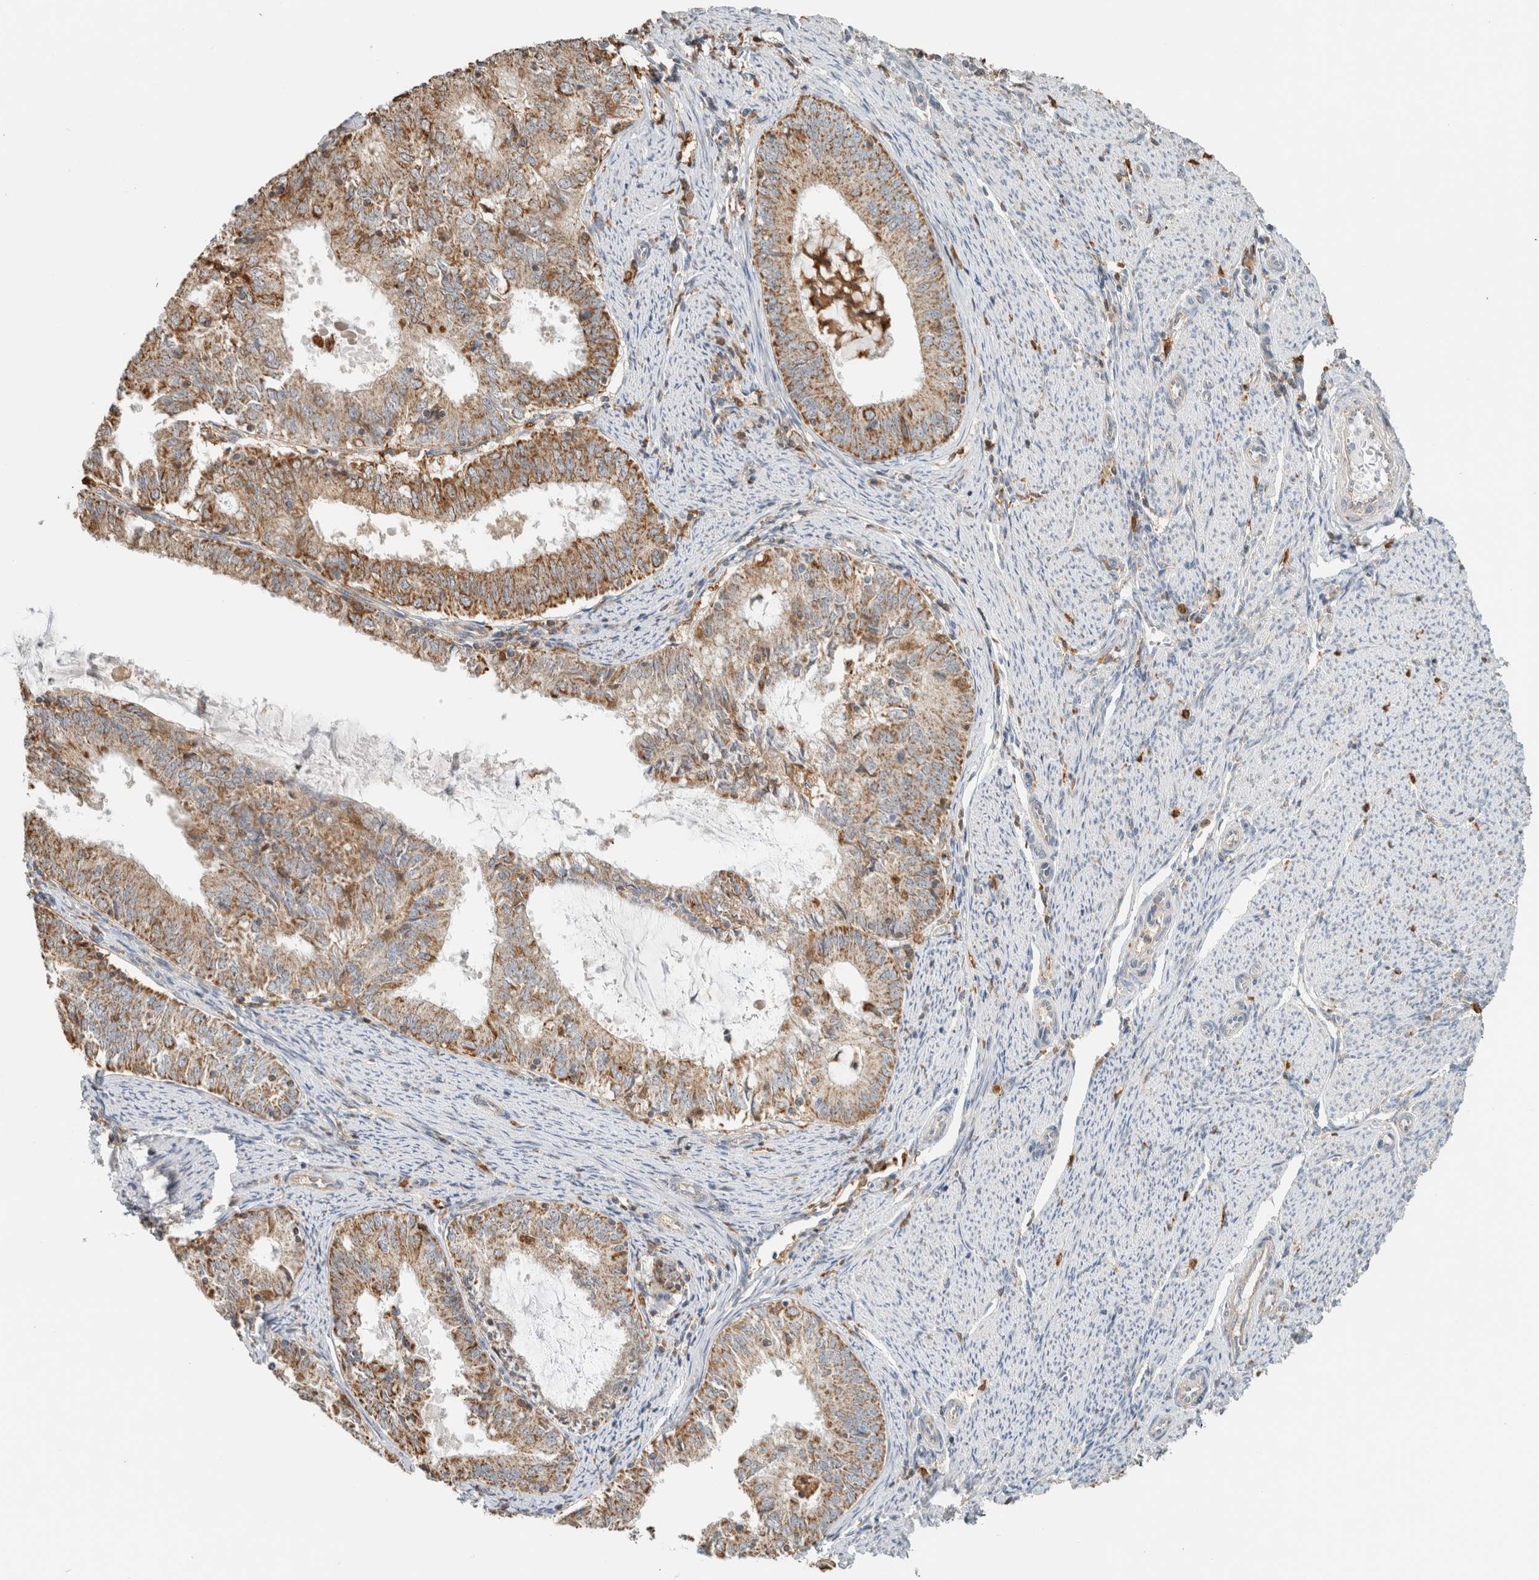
{"staining": {"intensity": "moderate", "quantity": ">75%", "location": "cytoplasmic/membranous"}, "tissue": "endometrial cancer", "cell_type": "Tumor cells", "image_type": "cancer", "snomed": [{"axis": "morphology", "description": "Adenocarcinoma, NOS"}, {"axis": "topography", "description": "Endometrium"}], "caption": "Endometrial cancer stained with a protein marker reveals moderate staining in tumor cells.", "gene": "CAPG", "patient": {"sex": "female", "age": 57}}